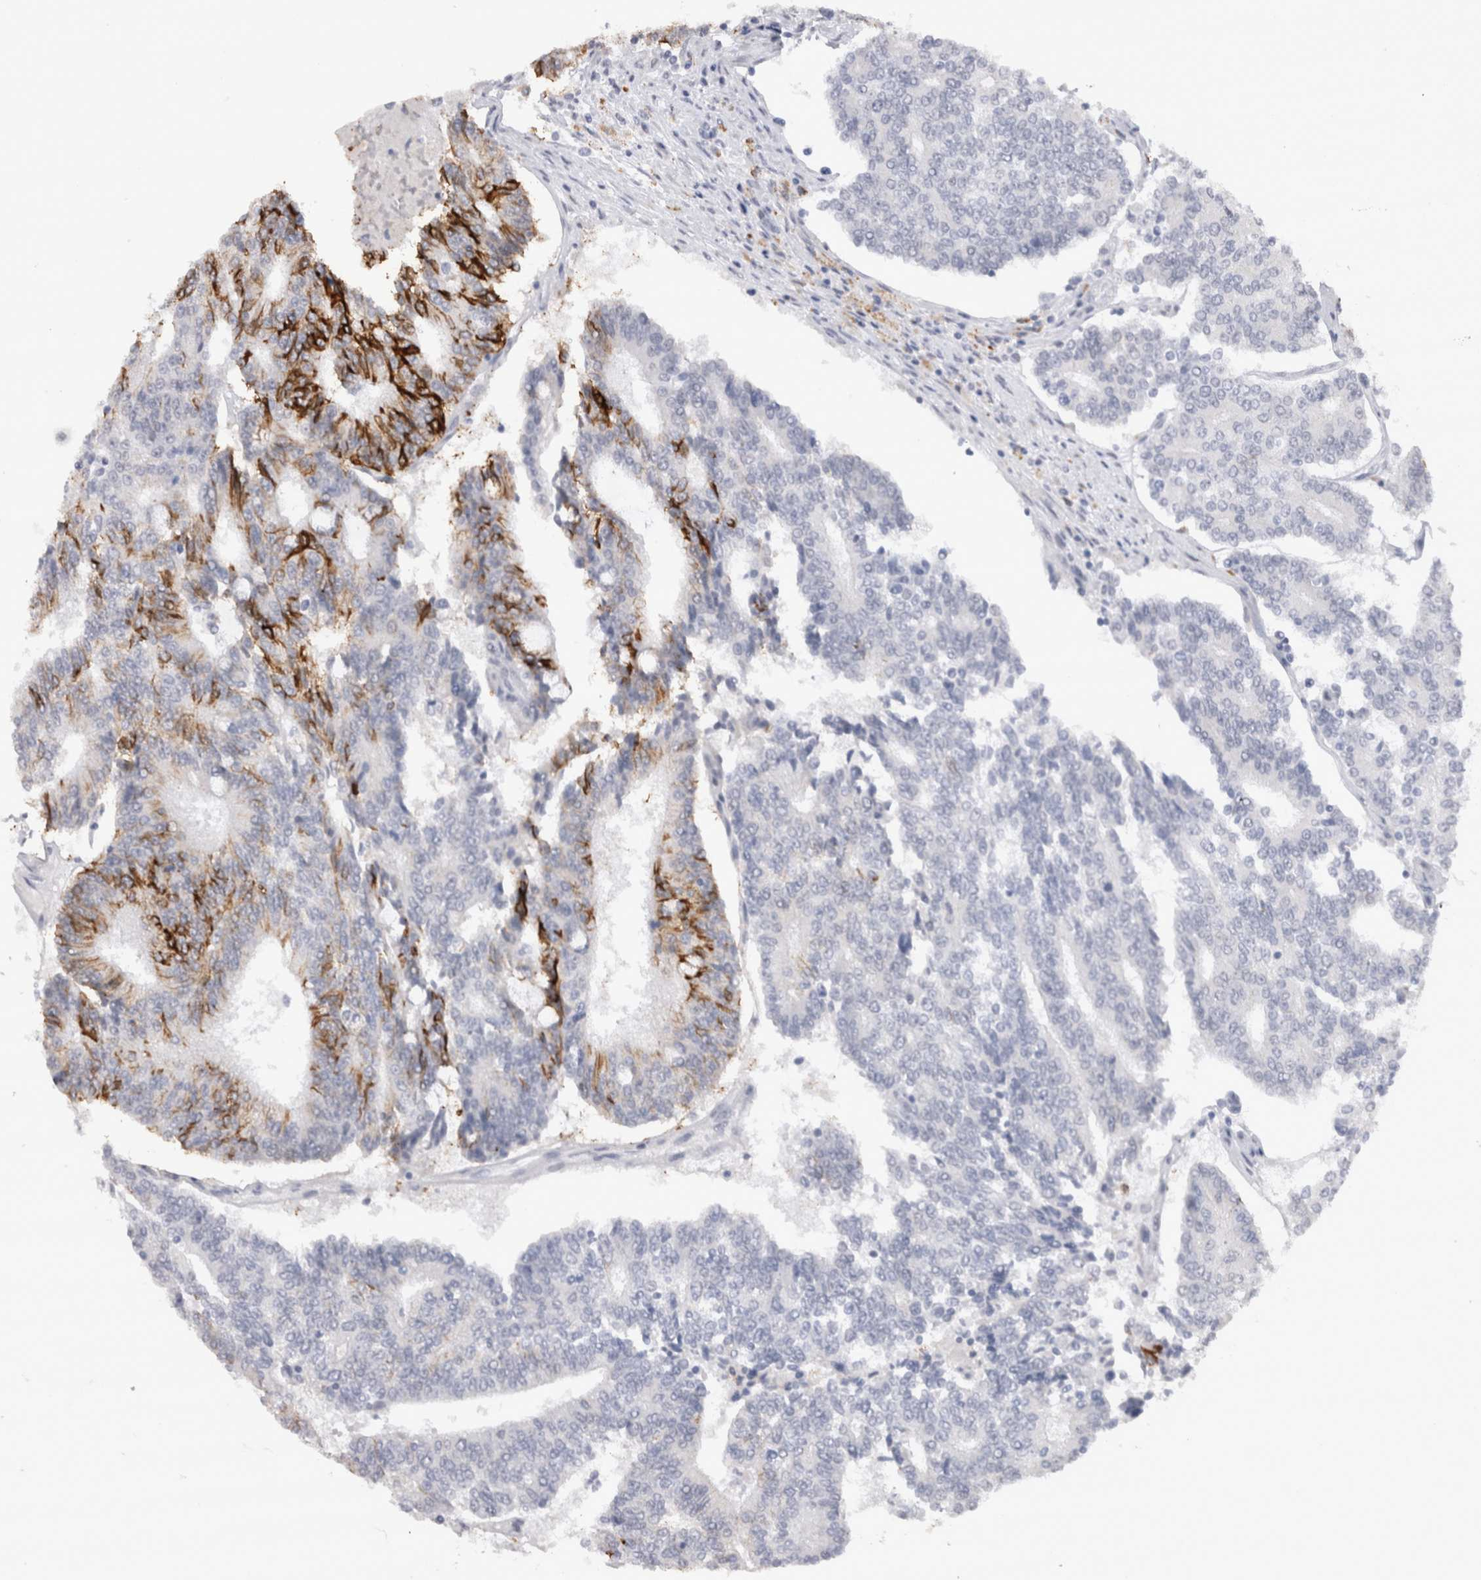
{"staining": {"intensity": "strong", "quantity": "<25%", "location": "cytoplasmic/membranous"}, "tissue": "prostate cancer", "cell_type": "Tumor cells", "image_type": "cancer", "snomed": [{"axis": "morphology", "description": "Normal tissue, NOS"}, {"axis": "morphology", "description": "Adenocarcinoma, High grade"}, {"axis": "topography", "description": "Prostate"}, {"axis": "topography", "description": "Seminal veicle"}], "caption": "There is medium levels of strong cytoplasmic/membranous positivity in tumor cells of prostate adenocarcinoma (high-grade), as demonstrated by immunohistochemical staining (brown color).", "gene": "CDH17", "patient": {"sex": "male", "age": 55}}